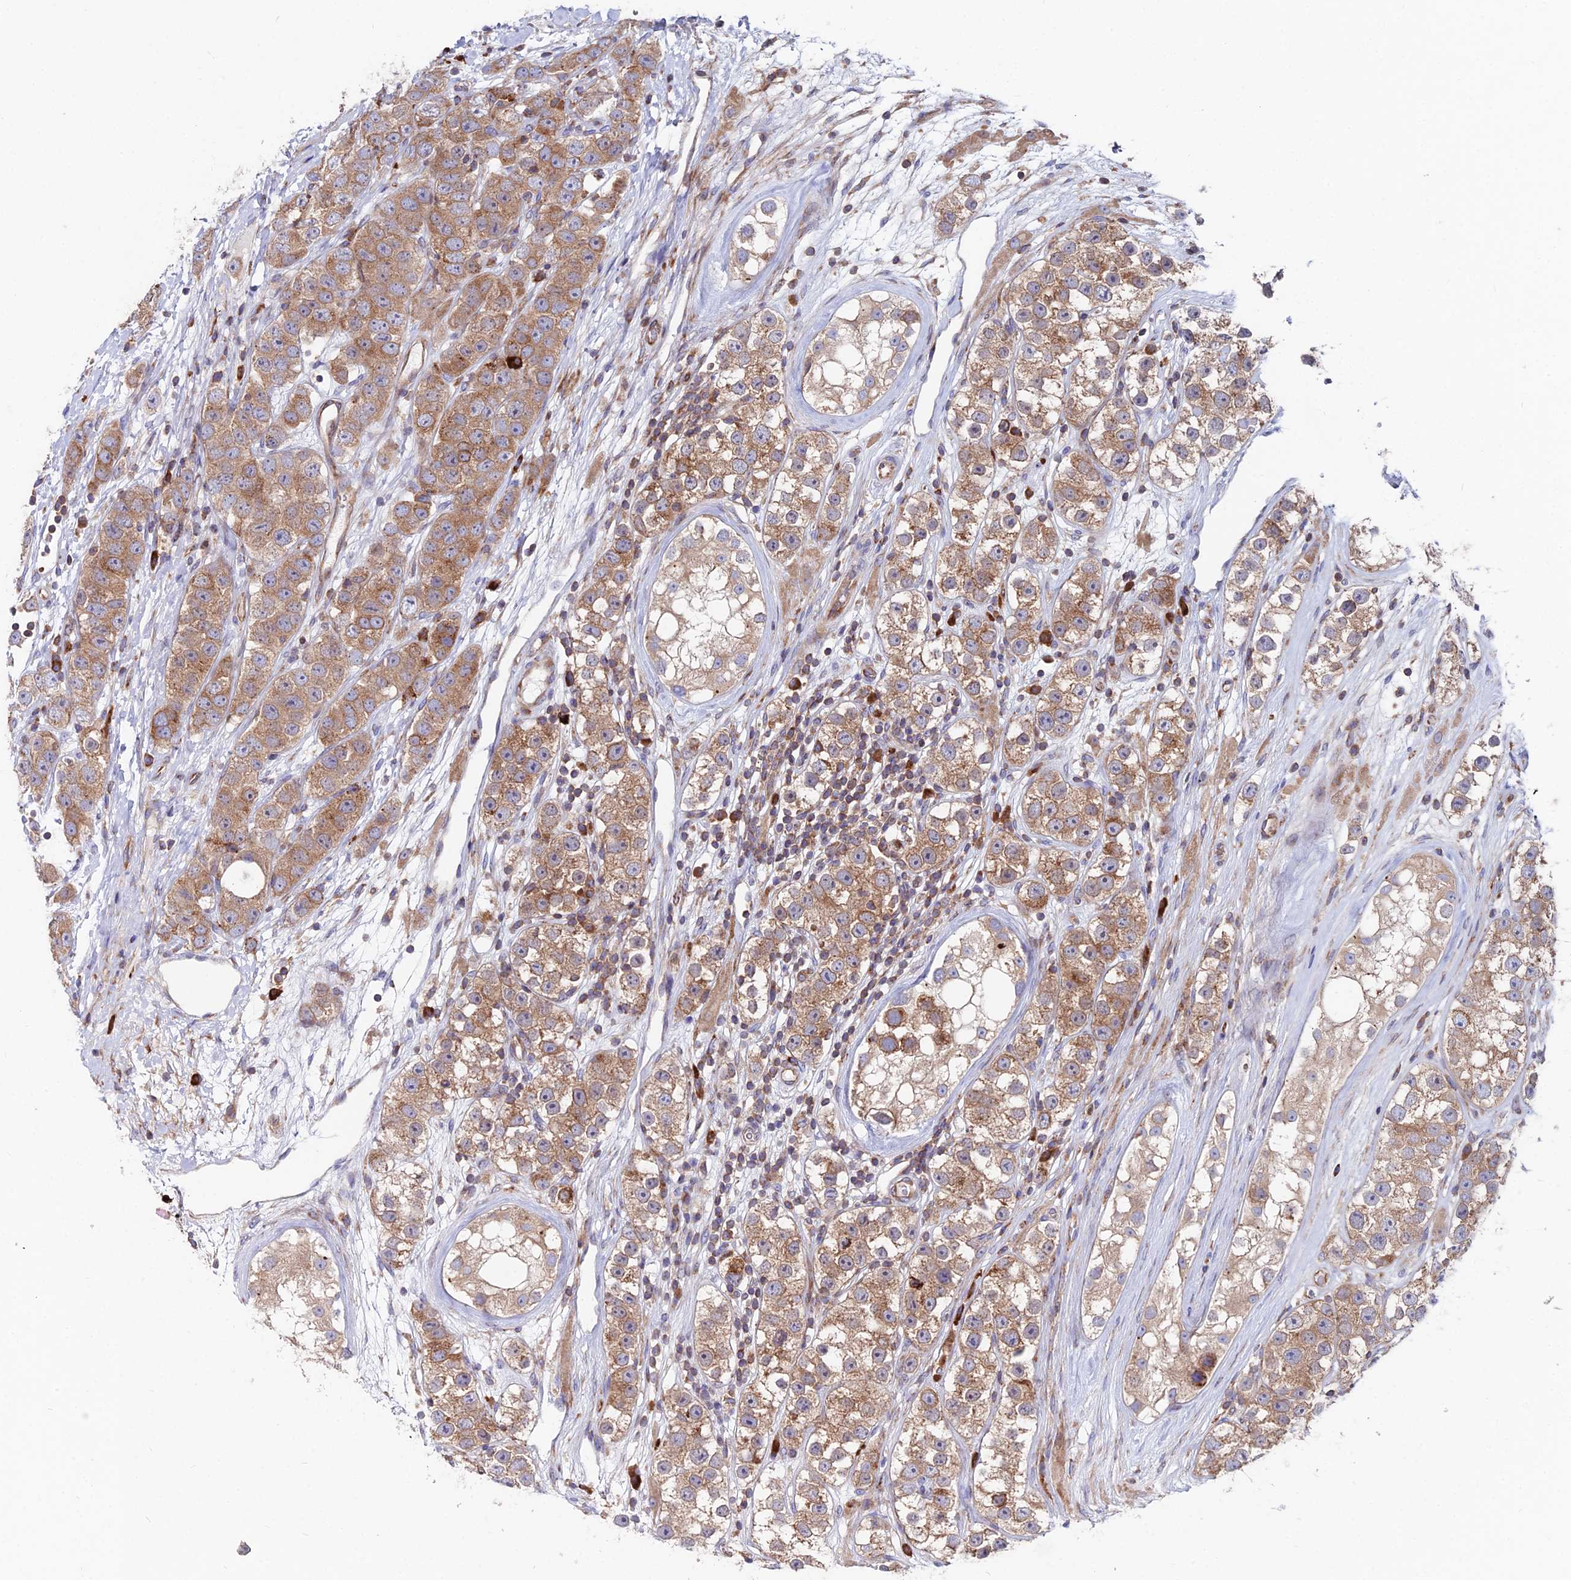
{"staining": {"intensity": "moderate", "quantity": ">75%", "location": "cytoplasmic/membranous"}, "tissue": "testis cancer", "cell_type": "Tumor cells", "image_type": "cancer", "snomed": [{"axis": "morphology", "description": "Seminoma, NOS"}, {"axis": "topography", "description": "Testis"}], "caption": "Human testis cancer stained with a protein marker demonstrates moderate staining in tumor cells.", "gene": "EIF3K", "patient": {"sex": "male", "age": 28}}